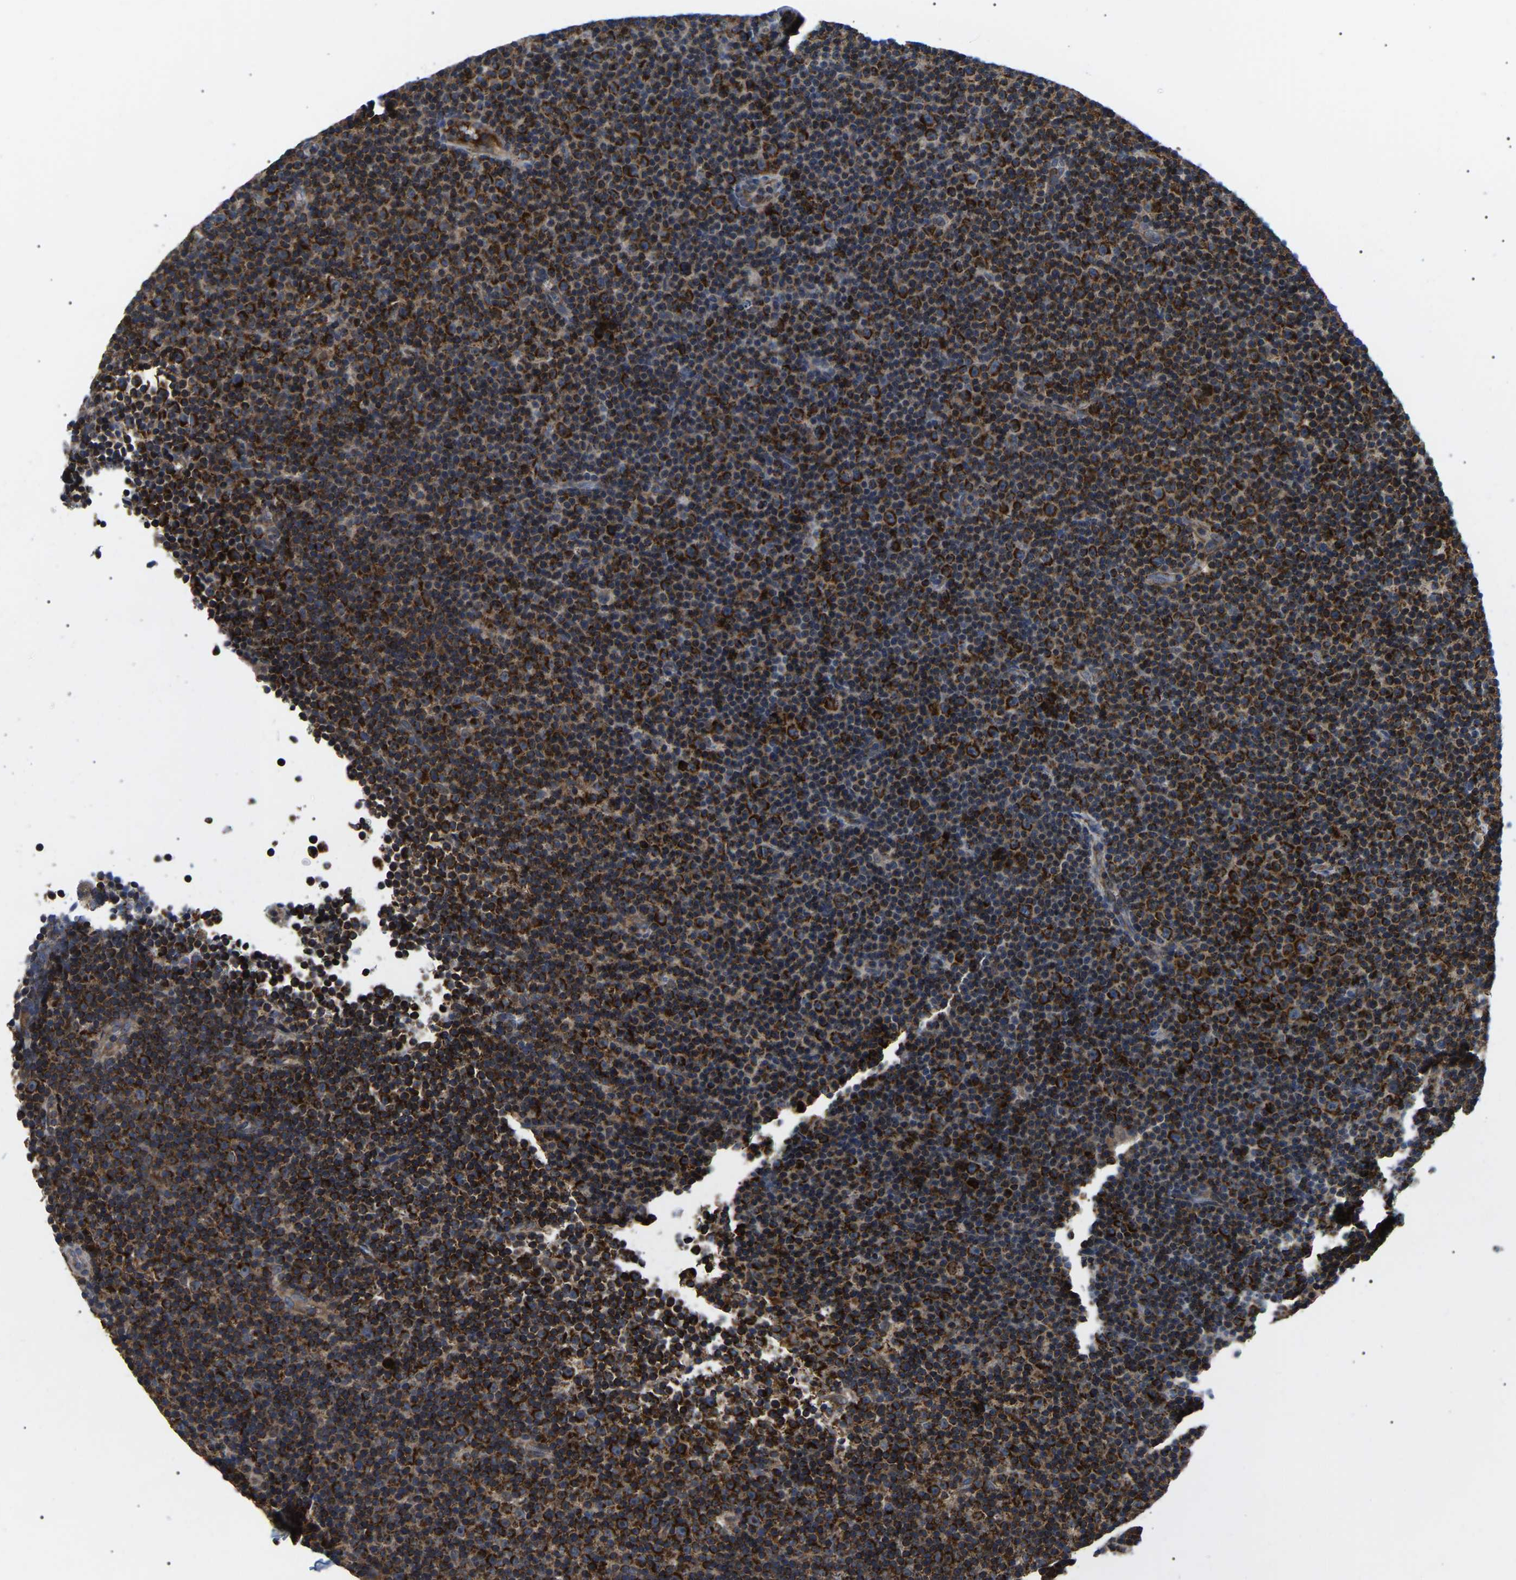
{"staining": {"intensity": "strong", "quantity": ">75%", "location": "cytoplasmic/membranous"}, "tissue": "lymphoma", "cell_type": "Tumor cells", "image_type": "cancer", "snomed": [{"axis": "morphology", "description": "Malignant lymphoma, non-Hodgkin's type, Low grade"}, {"axis": "topography", "description": "Lymph node"}], "caption": "Strong cytoplasmic/membranous expression is present in approximately >75% of tumor cells in lymphoma.", "gene": "PPM1E", "patient": {"sex": "female", "age": 67}}